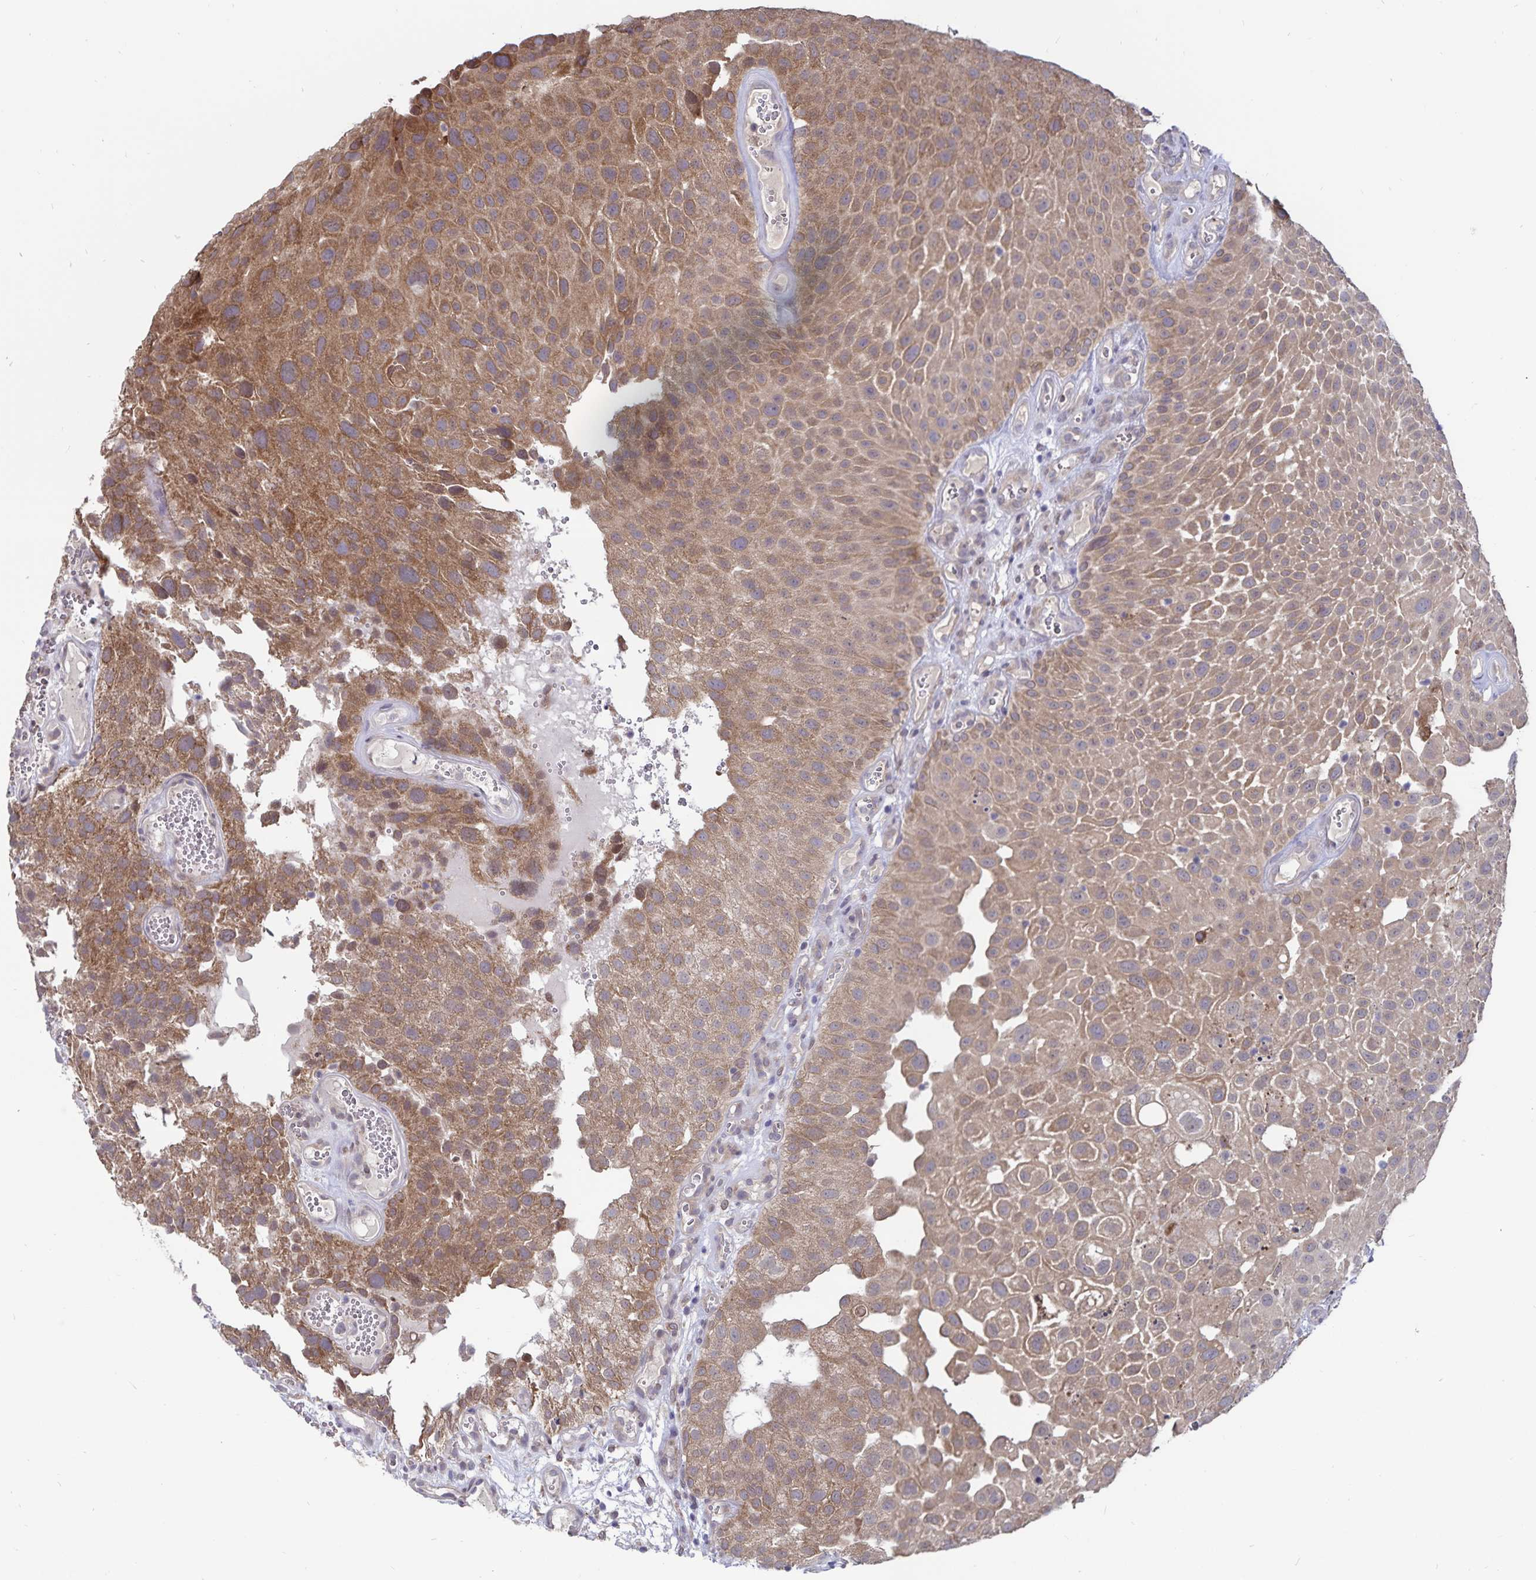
{"staining": {"intensity": "moderate", "quantity": ">75%", "location": "cytoplasmic/membranous"}, "tissue": "urothelial cancer", "cell_type": "Tumor cells", "image_type": "cancer", "snomed": [{"axis": "morphology", "description": "Urothelial carcinoma, Low grade"}, {"axis": "topography", "description": "Urinary bladder"}], "caption": "The image reveals a brown stain indicating the presence of a protein in the cytoplasmic/membranous of tumor cells in urothelial cancer.", "gene": "ATP2A2", "patient": {"sex": "male", "age": 72}}